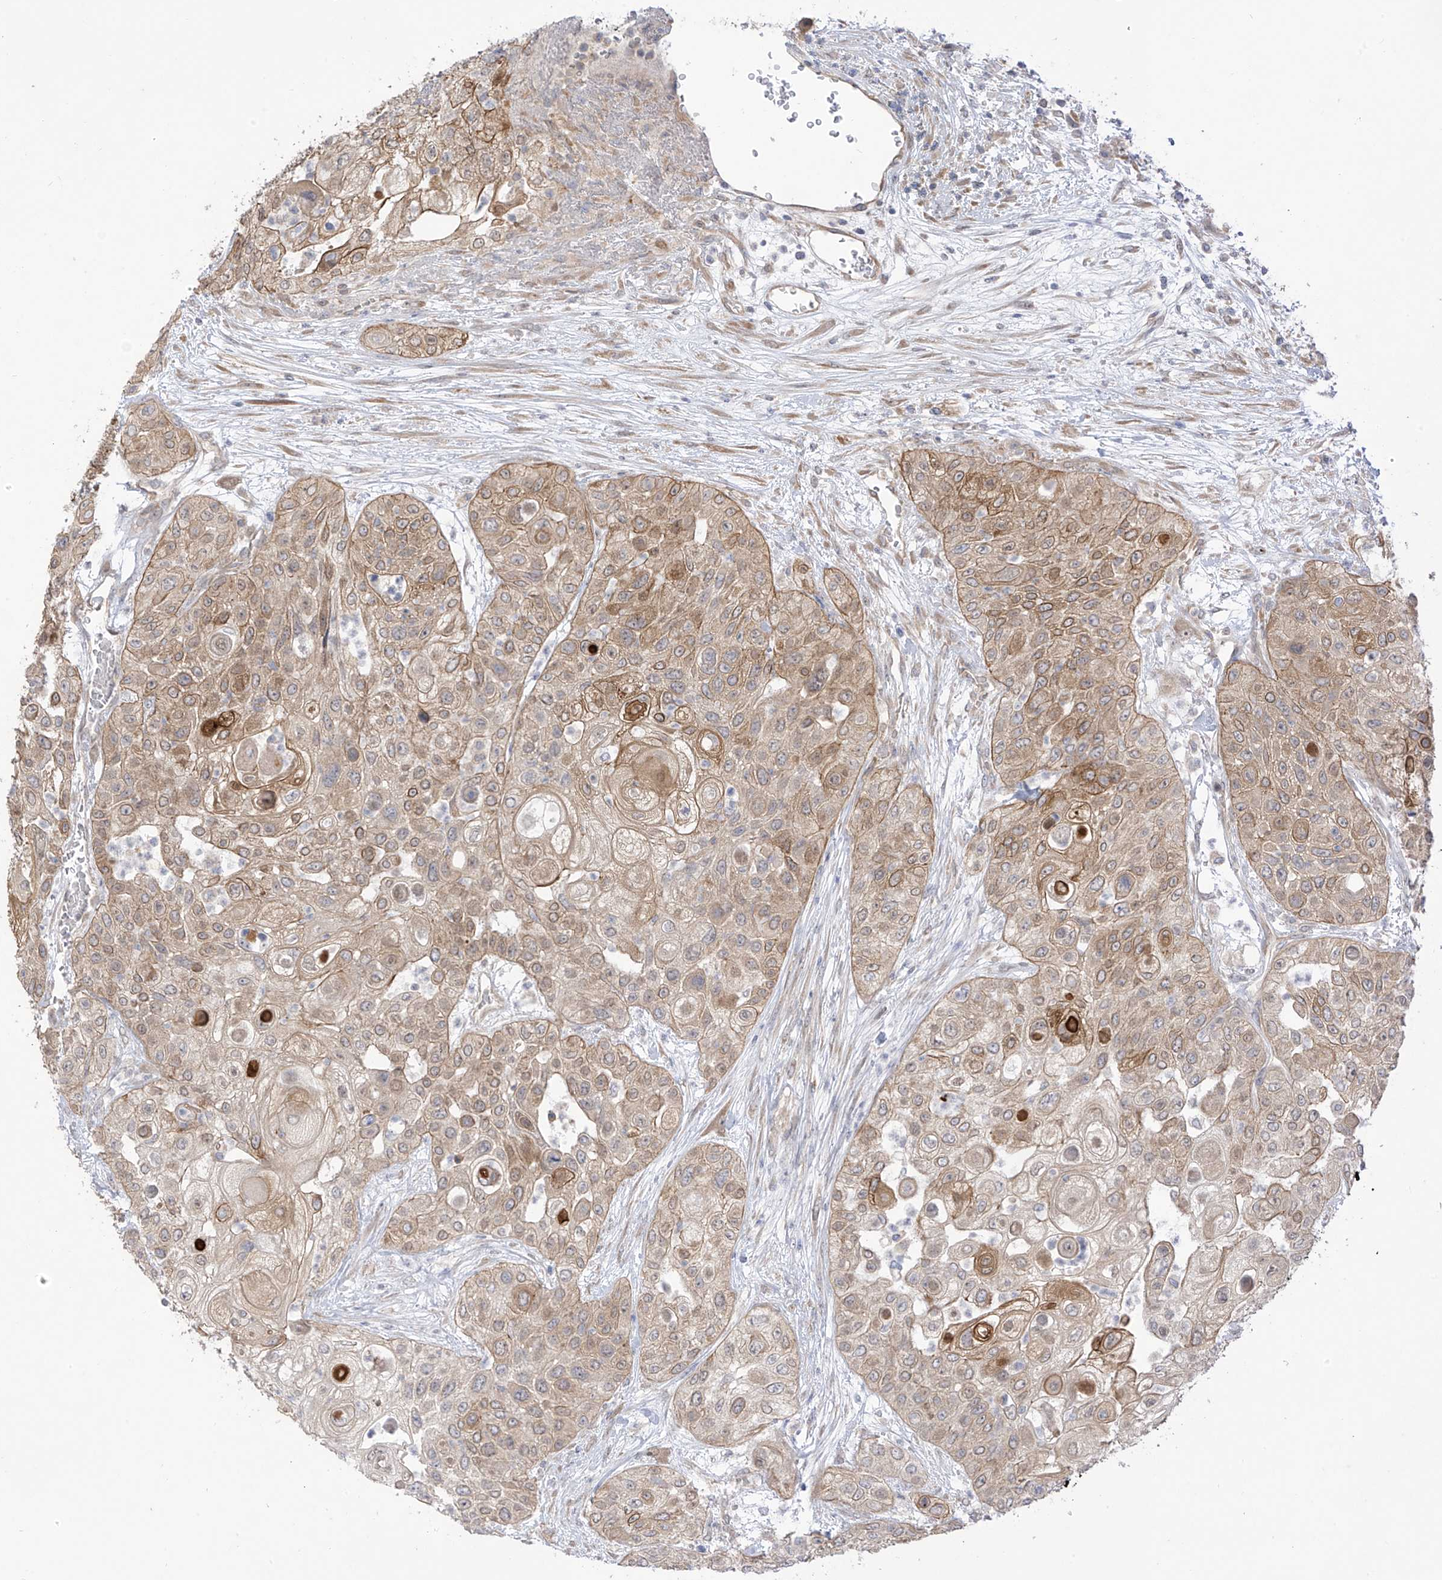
{"staining": {"intensity": "moderate", "quantity": ">75%", "location": "cytoplasmic/membranous"}, "tissue": "urothelial cancer", "cell_type": "Tumor cells", "image_type": "cancer", "snomed": [{"axis": "morphology", "description": "Urothelial carcinoma, High grade"}, {"axis": "topography", "description": "Urinary bladder"}], "caption": "Human high-grade urothelial carcinoma stained with a brown dye displays moderate cytoplasmic/membranous positive expression in approximately >75% of tumor cells.", "gene": "EIPR1", "patient": {"sex": "female", "age": 79}}